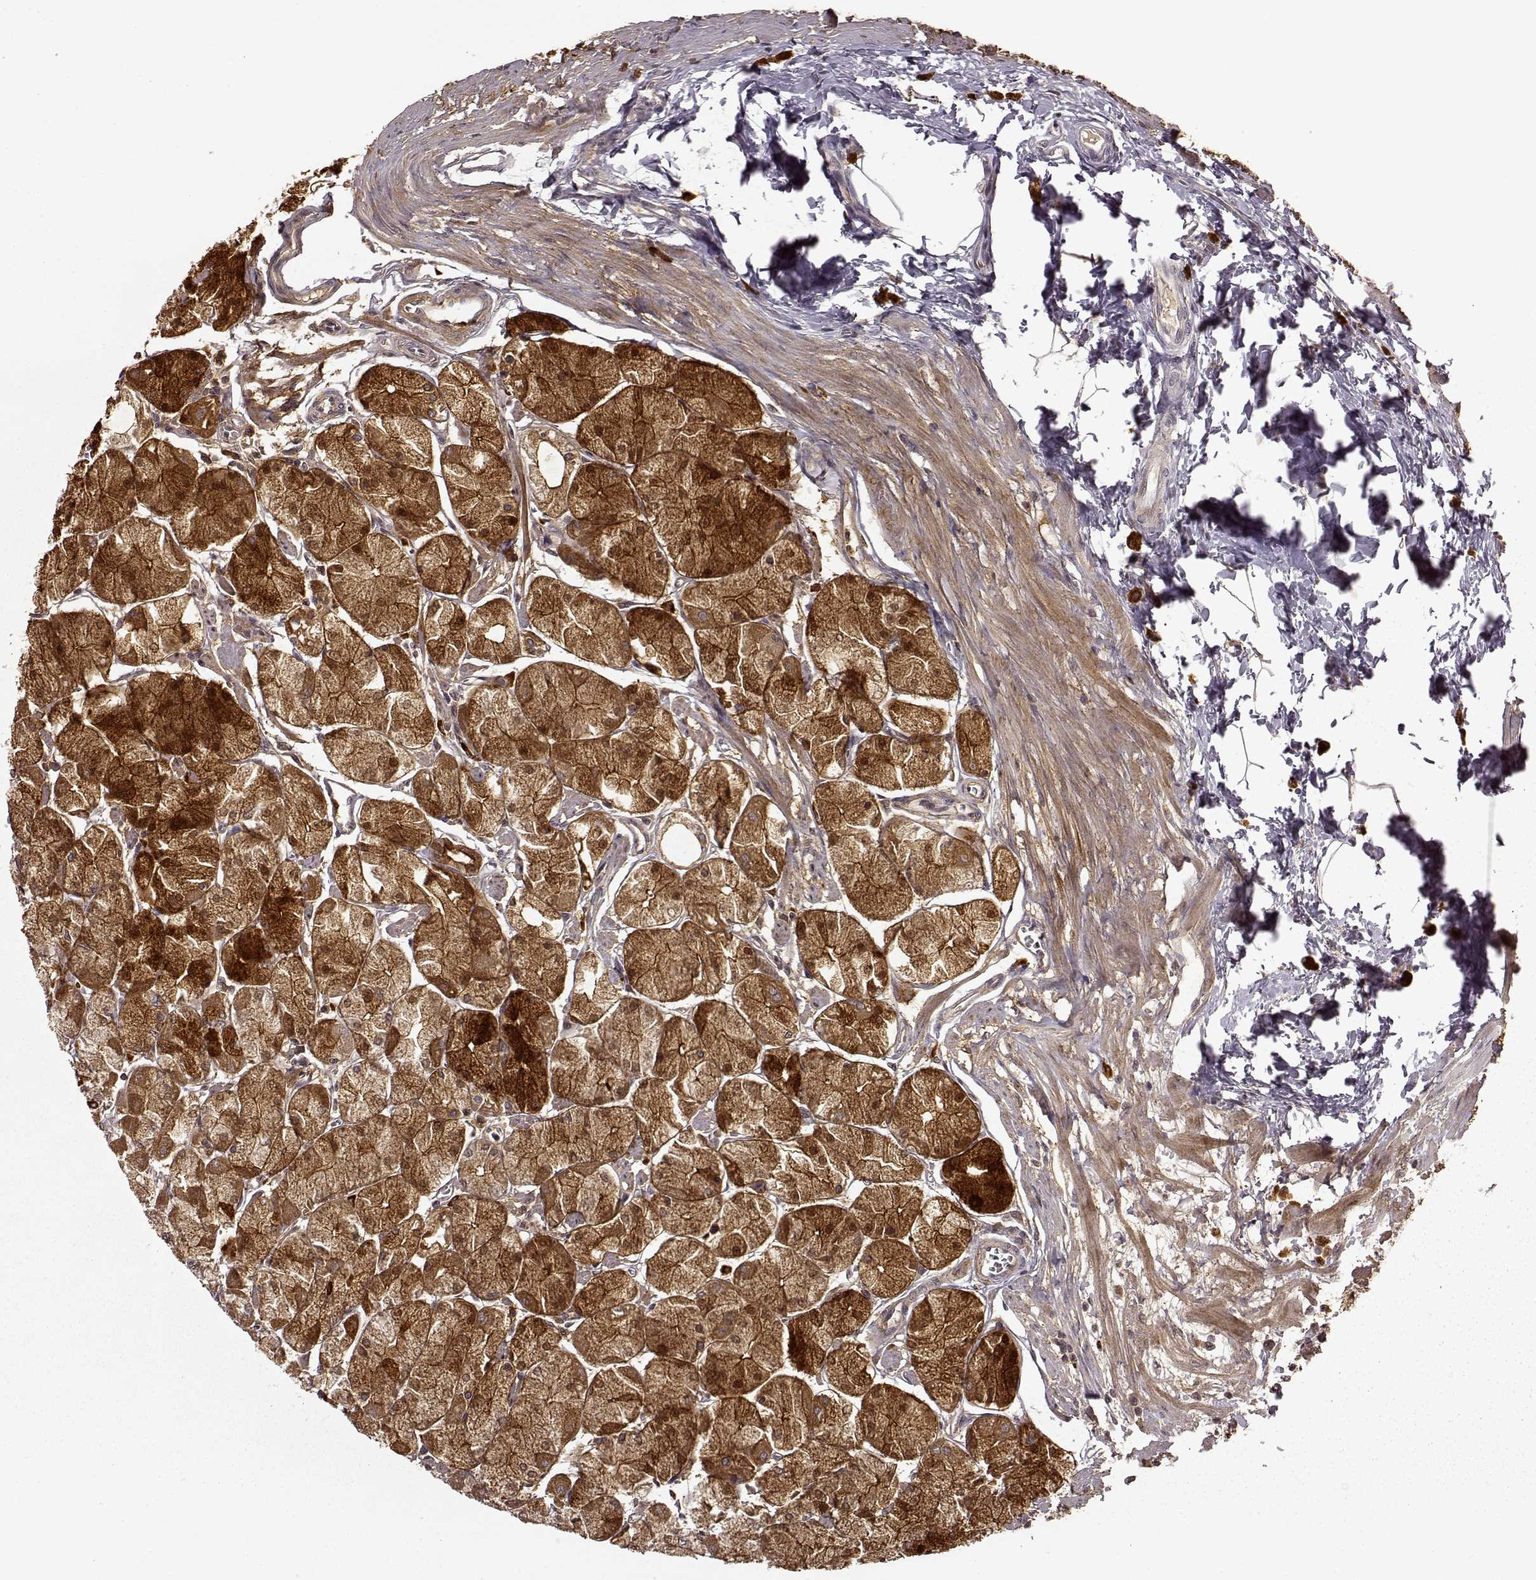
{"staining": {"intensity": "strong", "quantity": "25%-75%", "location": "cytoplasmic/membranous"}, "tissue": "stomach", "cell_type": "Glandular cells", "image_type": "normal", "snomed": [{"axis": "morphology", "description": "Normal tissue, NOS"}, {"axis": "topography", "description": "Stomach, upper"}], "caption": "Glandular cells exhibit strong cytoplasmic/membranous staining in approximately 25%-75% of cells in unremarkable stomach.", "gene": "TRMU", "patient": {"sex": "male", "age": 60}}